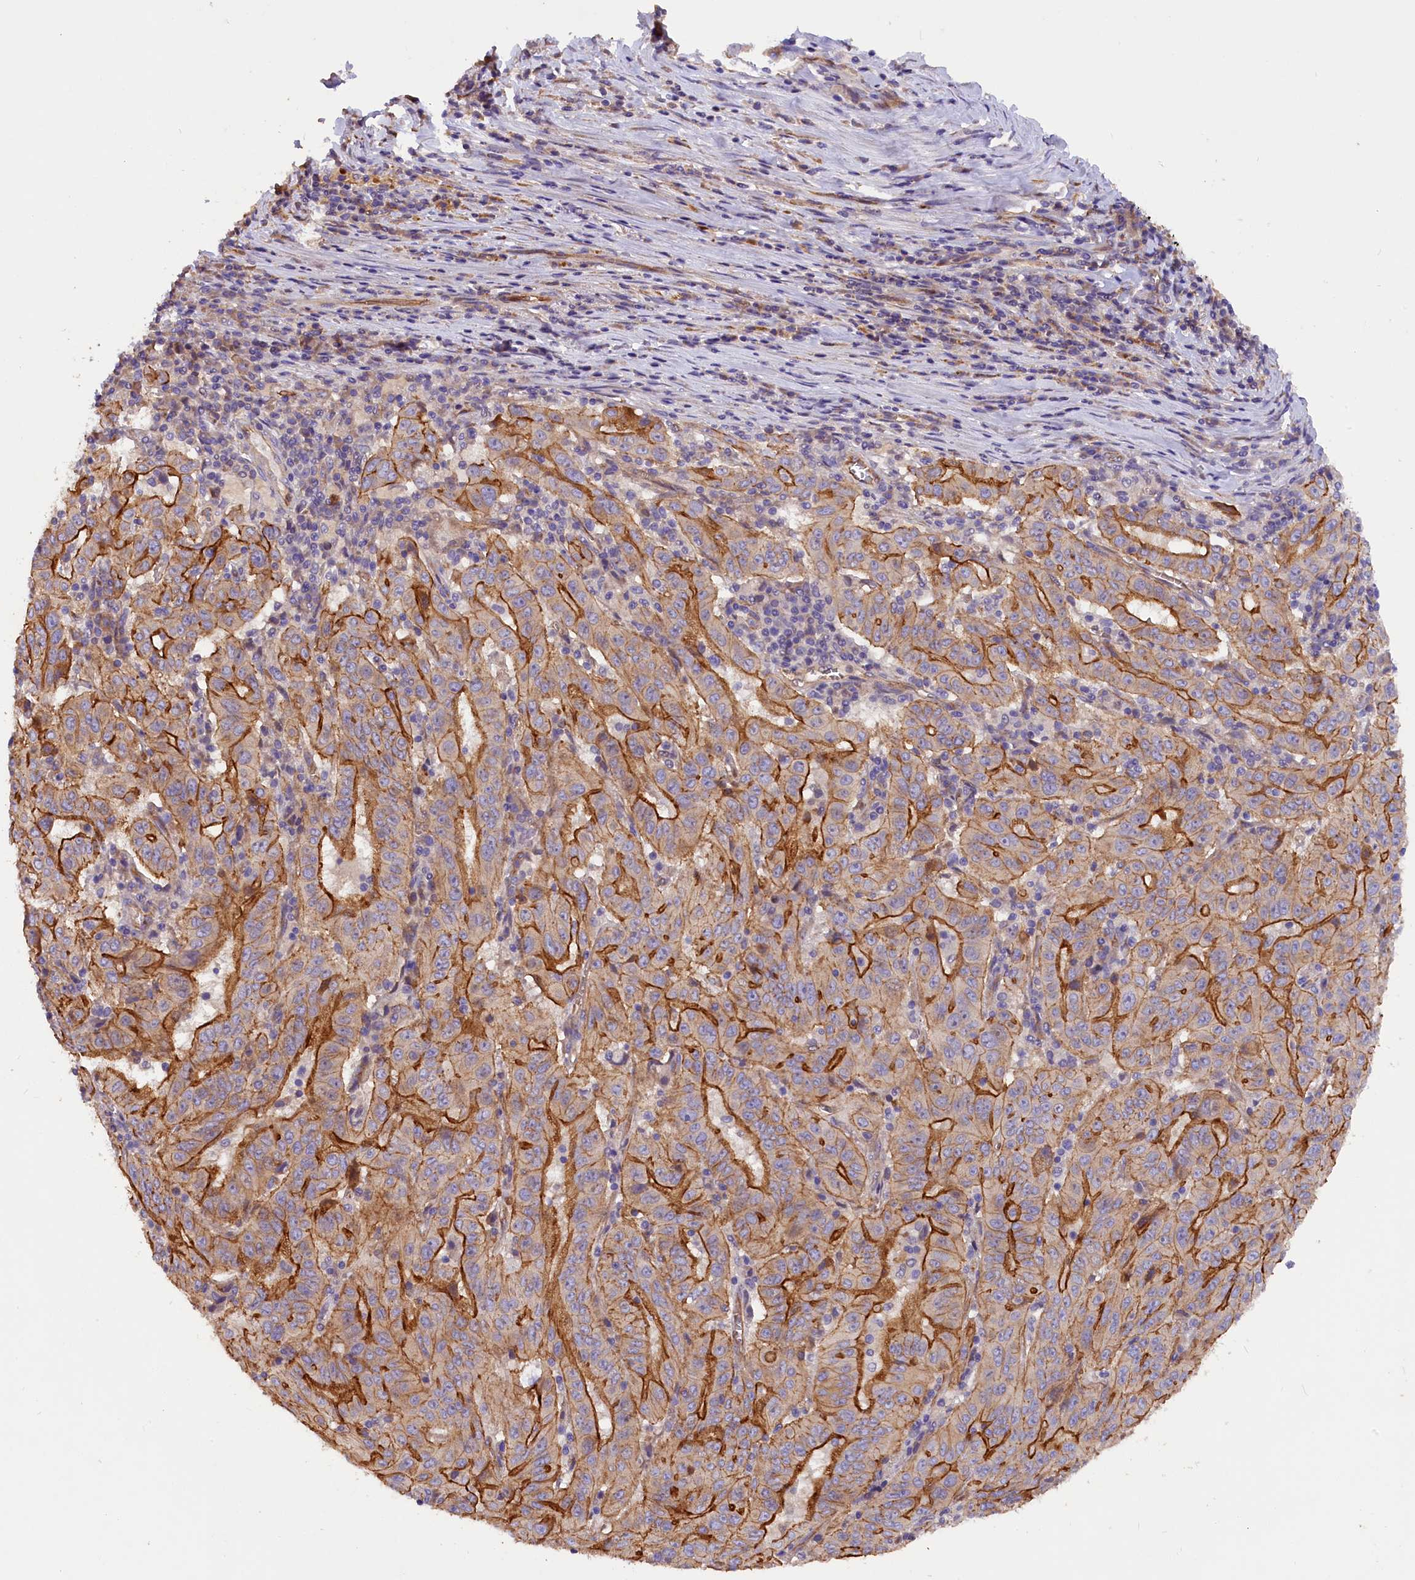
{"staining": {"intensity": "strong", "quantity": "25%-75%", "location": "cytoplasmic/membranous"}, "tissue": "pancreatic cancer", "cell_type": "Tumor cells", "image_type": "cancer", "snomed": [{"axis": "morphology", "description": "Adenocarcinoma, NOS"}, {"axis": "topography", "description": "Pancreas"}], "caption": "Adenocarcinoma (pancreatic) stained for a protein demonstrates strong cytoplasmic/membranous positivity in tumor cells.", "gene": "ERMARD", "patient": {"sex": "male", "age": 63}}